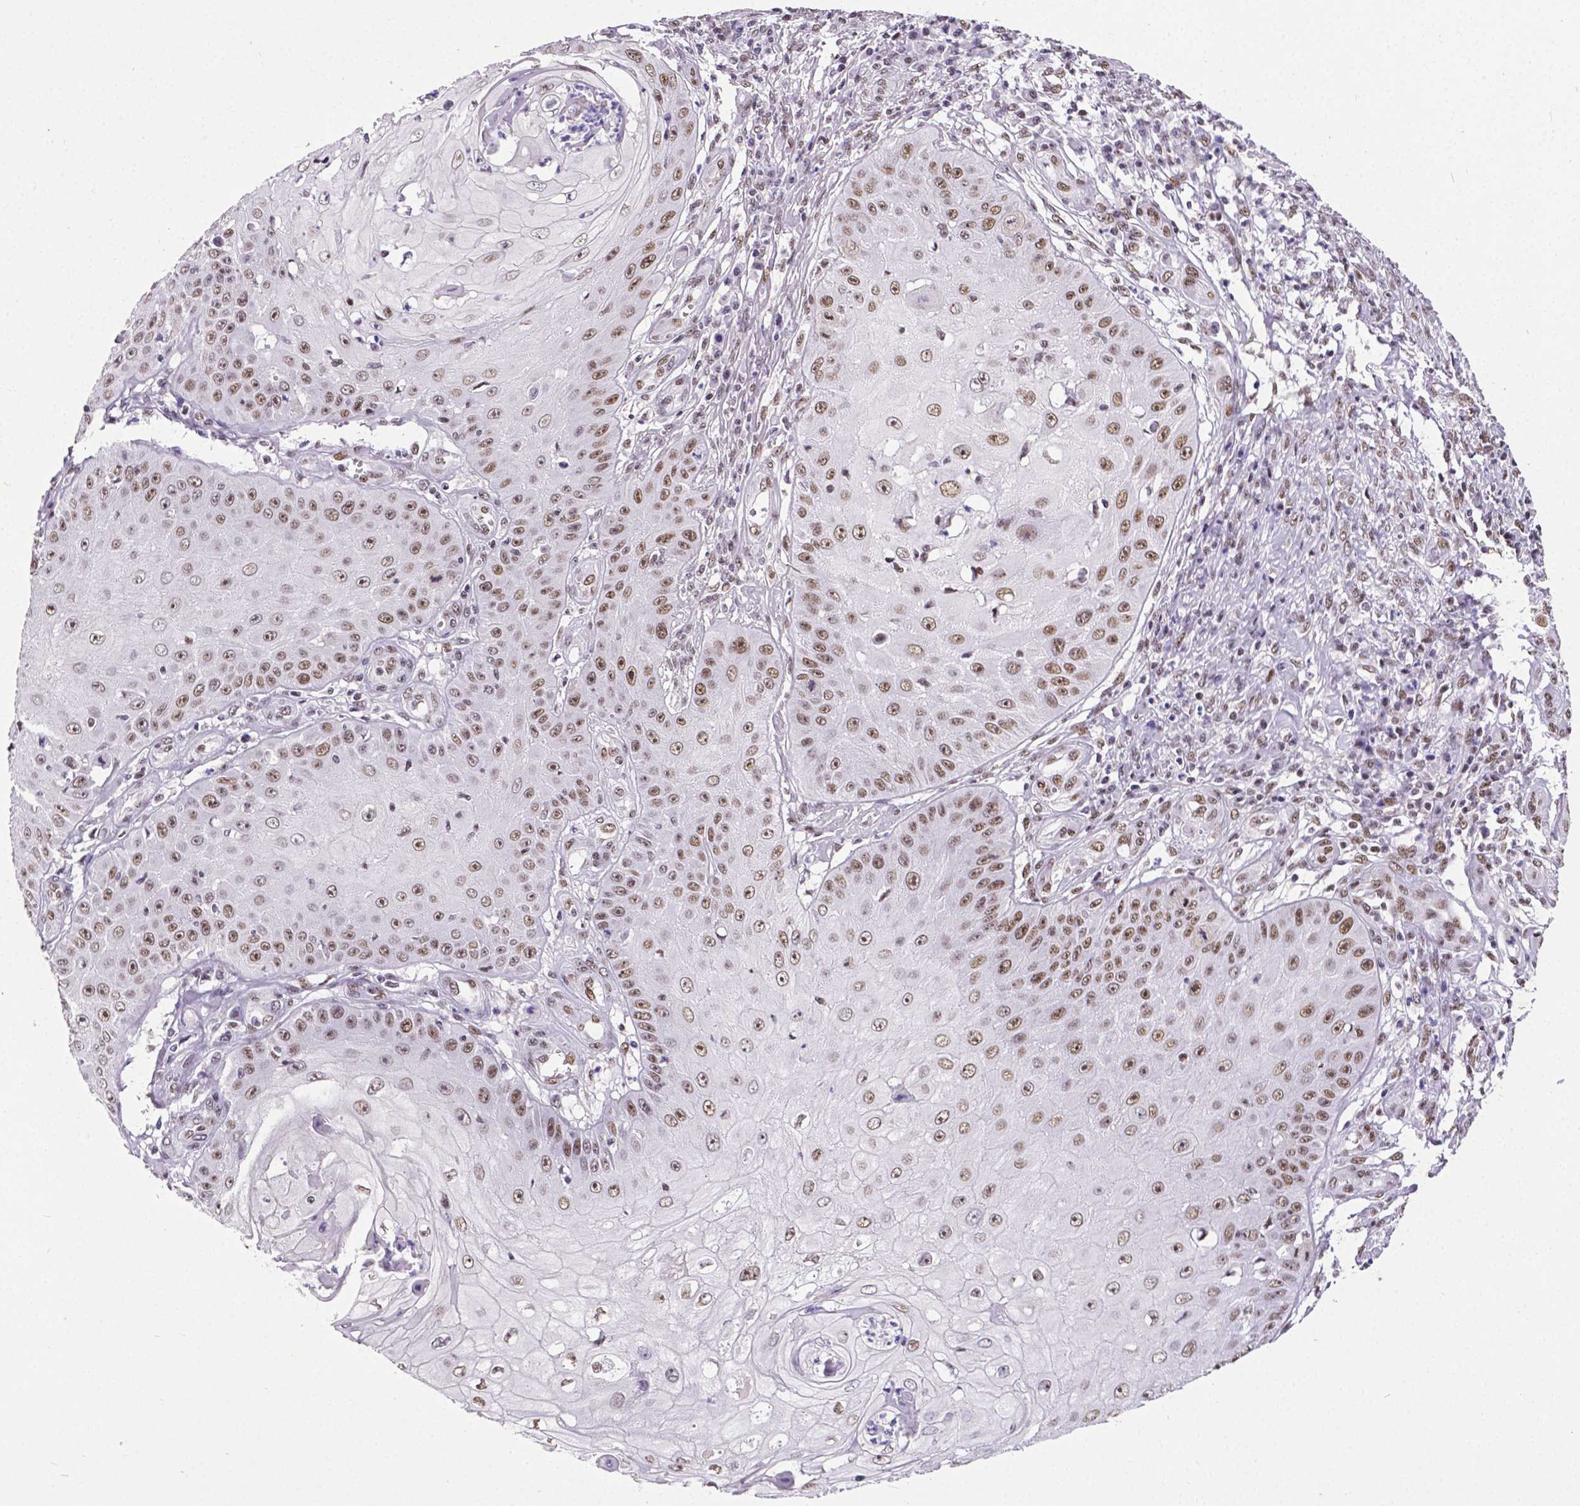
{"staining": {"intensity": "moderate", "quantity": ">75%", "location": "nuclear"}, "tissue": "skin cancer", "cell_type": "Tumor cells", "image_type": "cancer", "snomed": [{"axis": "morphology", "description": "Squamous cell carcinoma, NOS"}, {"axis": "topography", "description": "Skin"}], "caption": "This image demonstrates IHC staining of human skin cancer, with medium moderate nuclear positivity in approximately >75% of tumor cells.", "gene": "REST", "patient": {"sex": "male", "age": 70}}